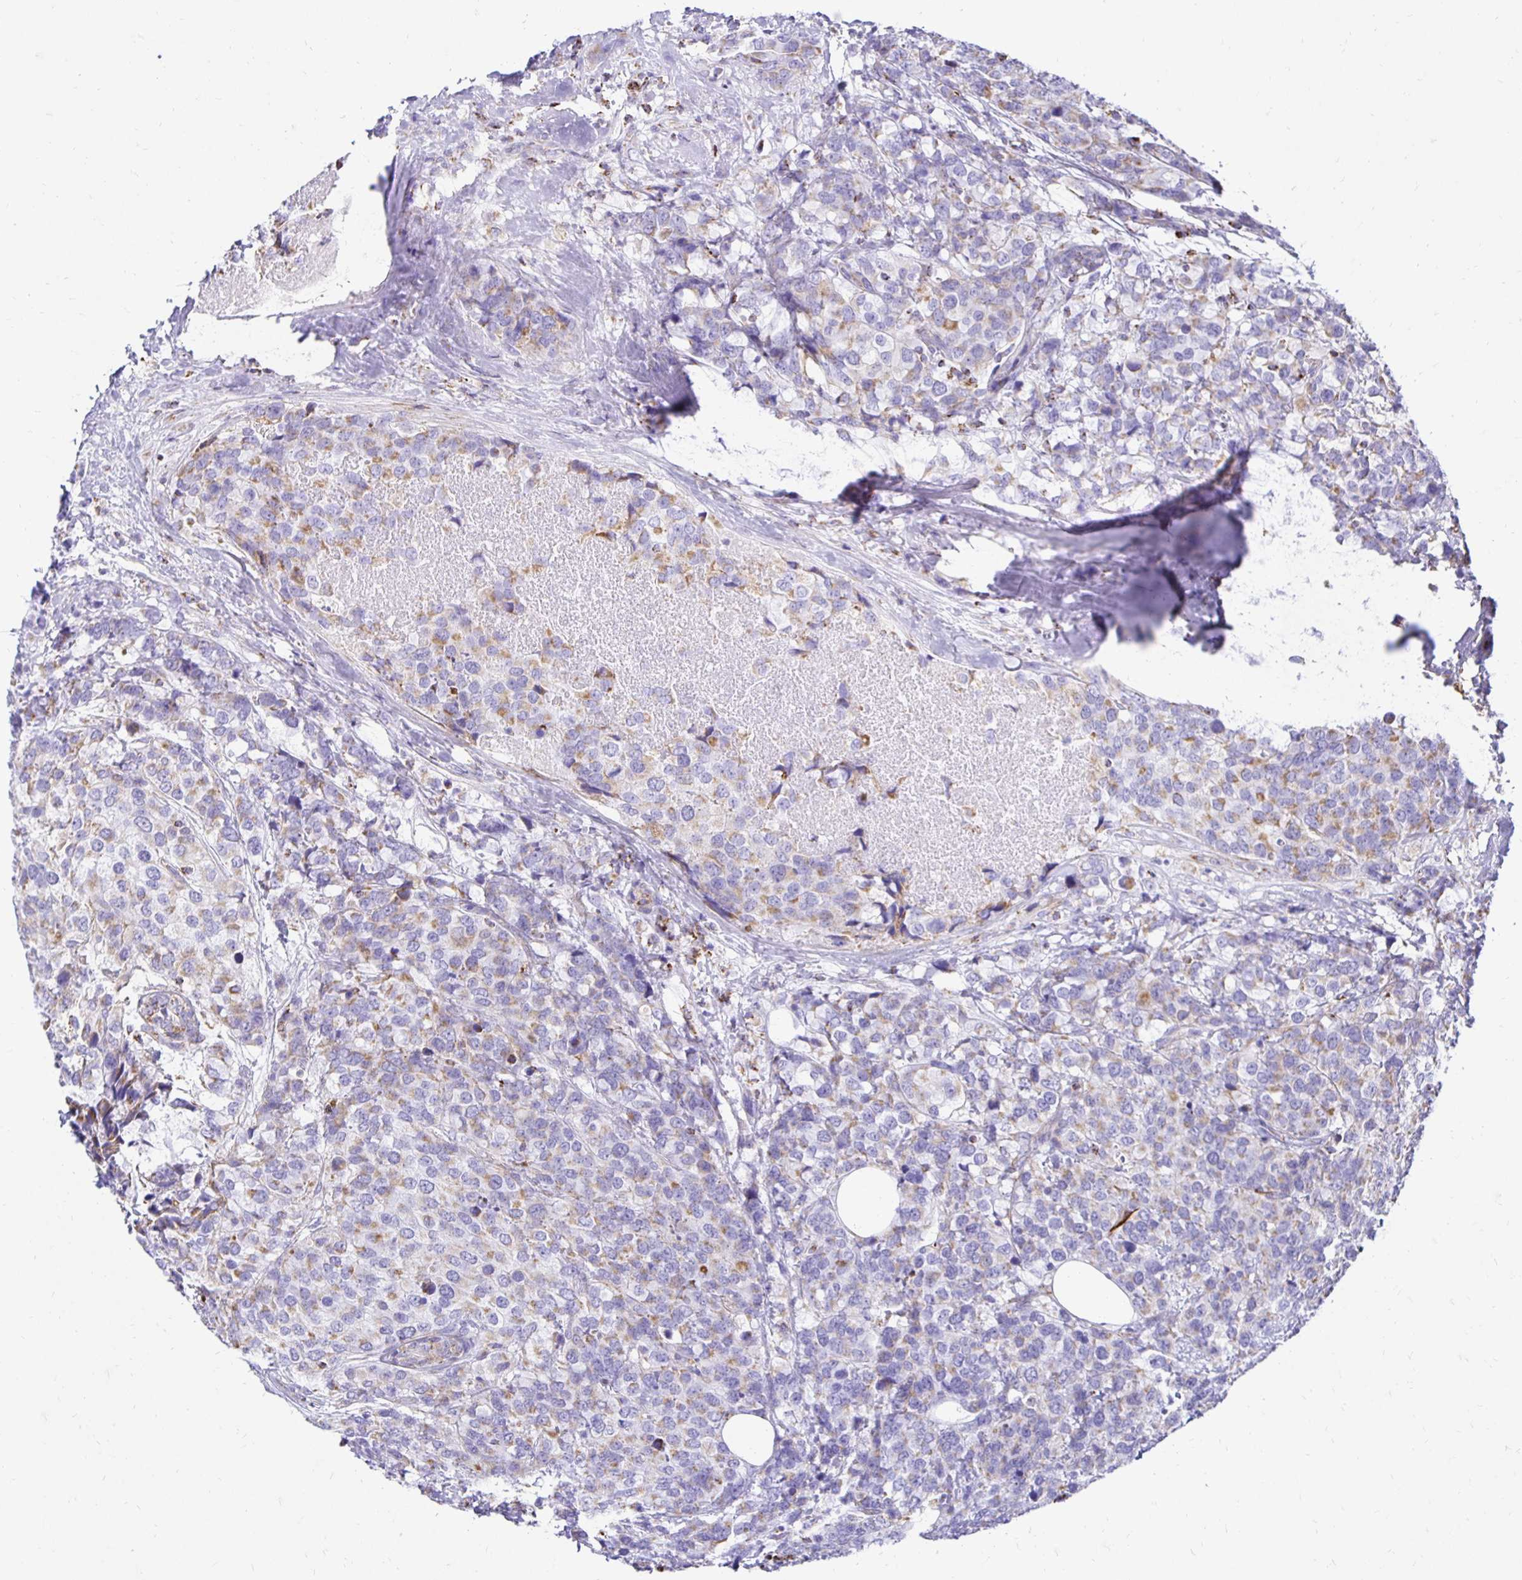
{"staining": {"intensity": "weak", "quantity": "<25%", "location": "cytoplasmic/membranous"}, "tissue": "breast cancer", "cell_type": "Tumor cells", "image_type": "cancer", "snomed": [{"axis": "morphology", "description": "Lobular carcinoma"}, {"axis": "topography", "description": "Breast"}], "caption": "Immunohistochemical staining of lobular carcinoma (breast) shows no significant positivity in tumor cells.", "gene": "PLAAT2", "patient": {"sex": "female", "age": 59}}